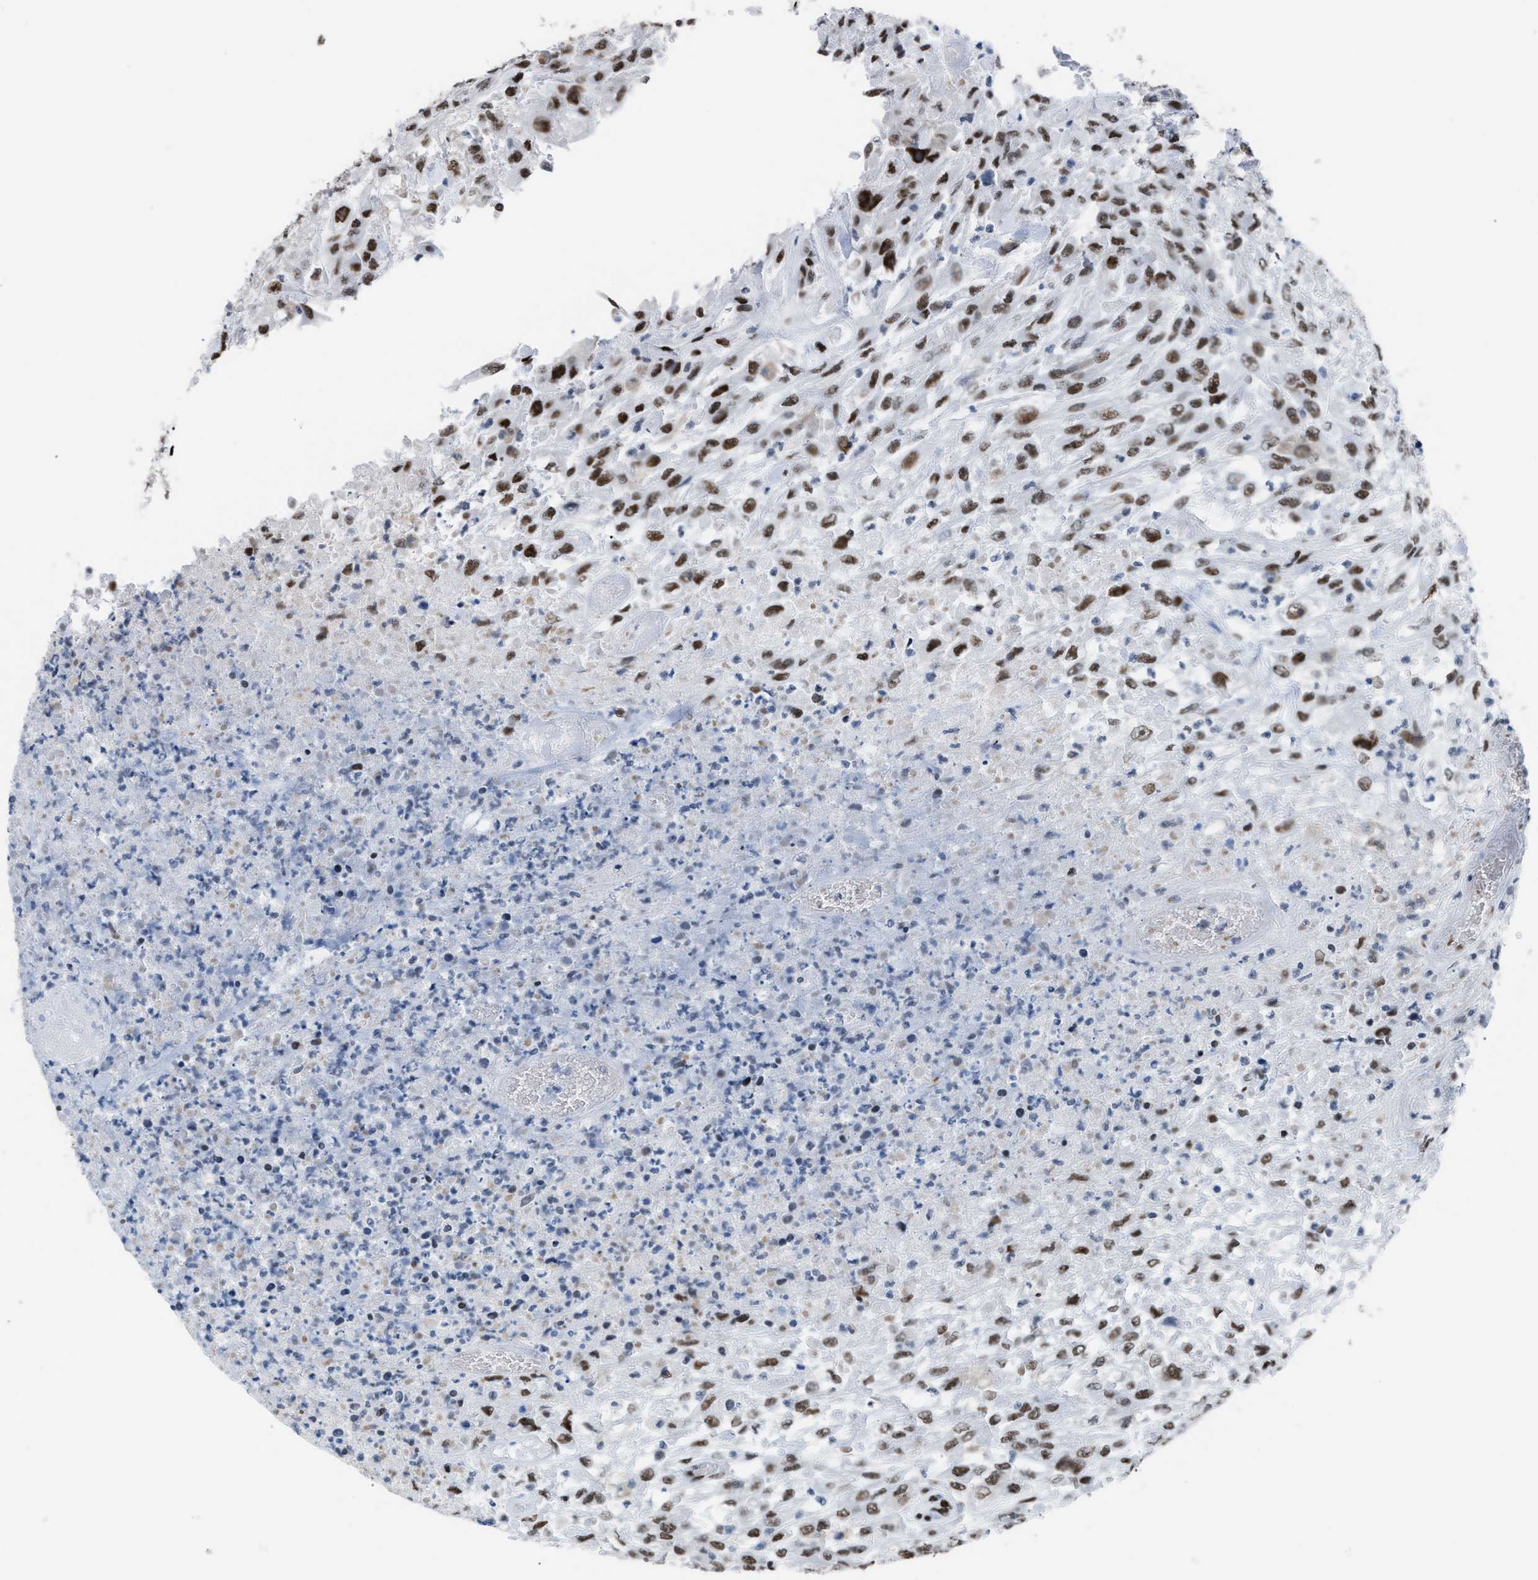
{"staining": {"intensity": "moderate", "quantity": ">75%", "location": "nuclear"}, "tissue": "urothelial cancer", "cell_type": "Tumor cells", "image_type": "cancer", "snomed": [{"axis": "morphology", "description": "Urothelial carcinoma, High grade"}, {"axis": "topography", "description": "Urinary bladder"}], "caption": "Brown immunohistochemical staining in human urothelial carcinoma (high-grade) exhibits moderate nuclear staining in about >75% of tumor cells.", "gene": "CCAR2", "patient": {"sex": "male", "age": 46}}